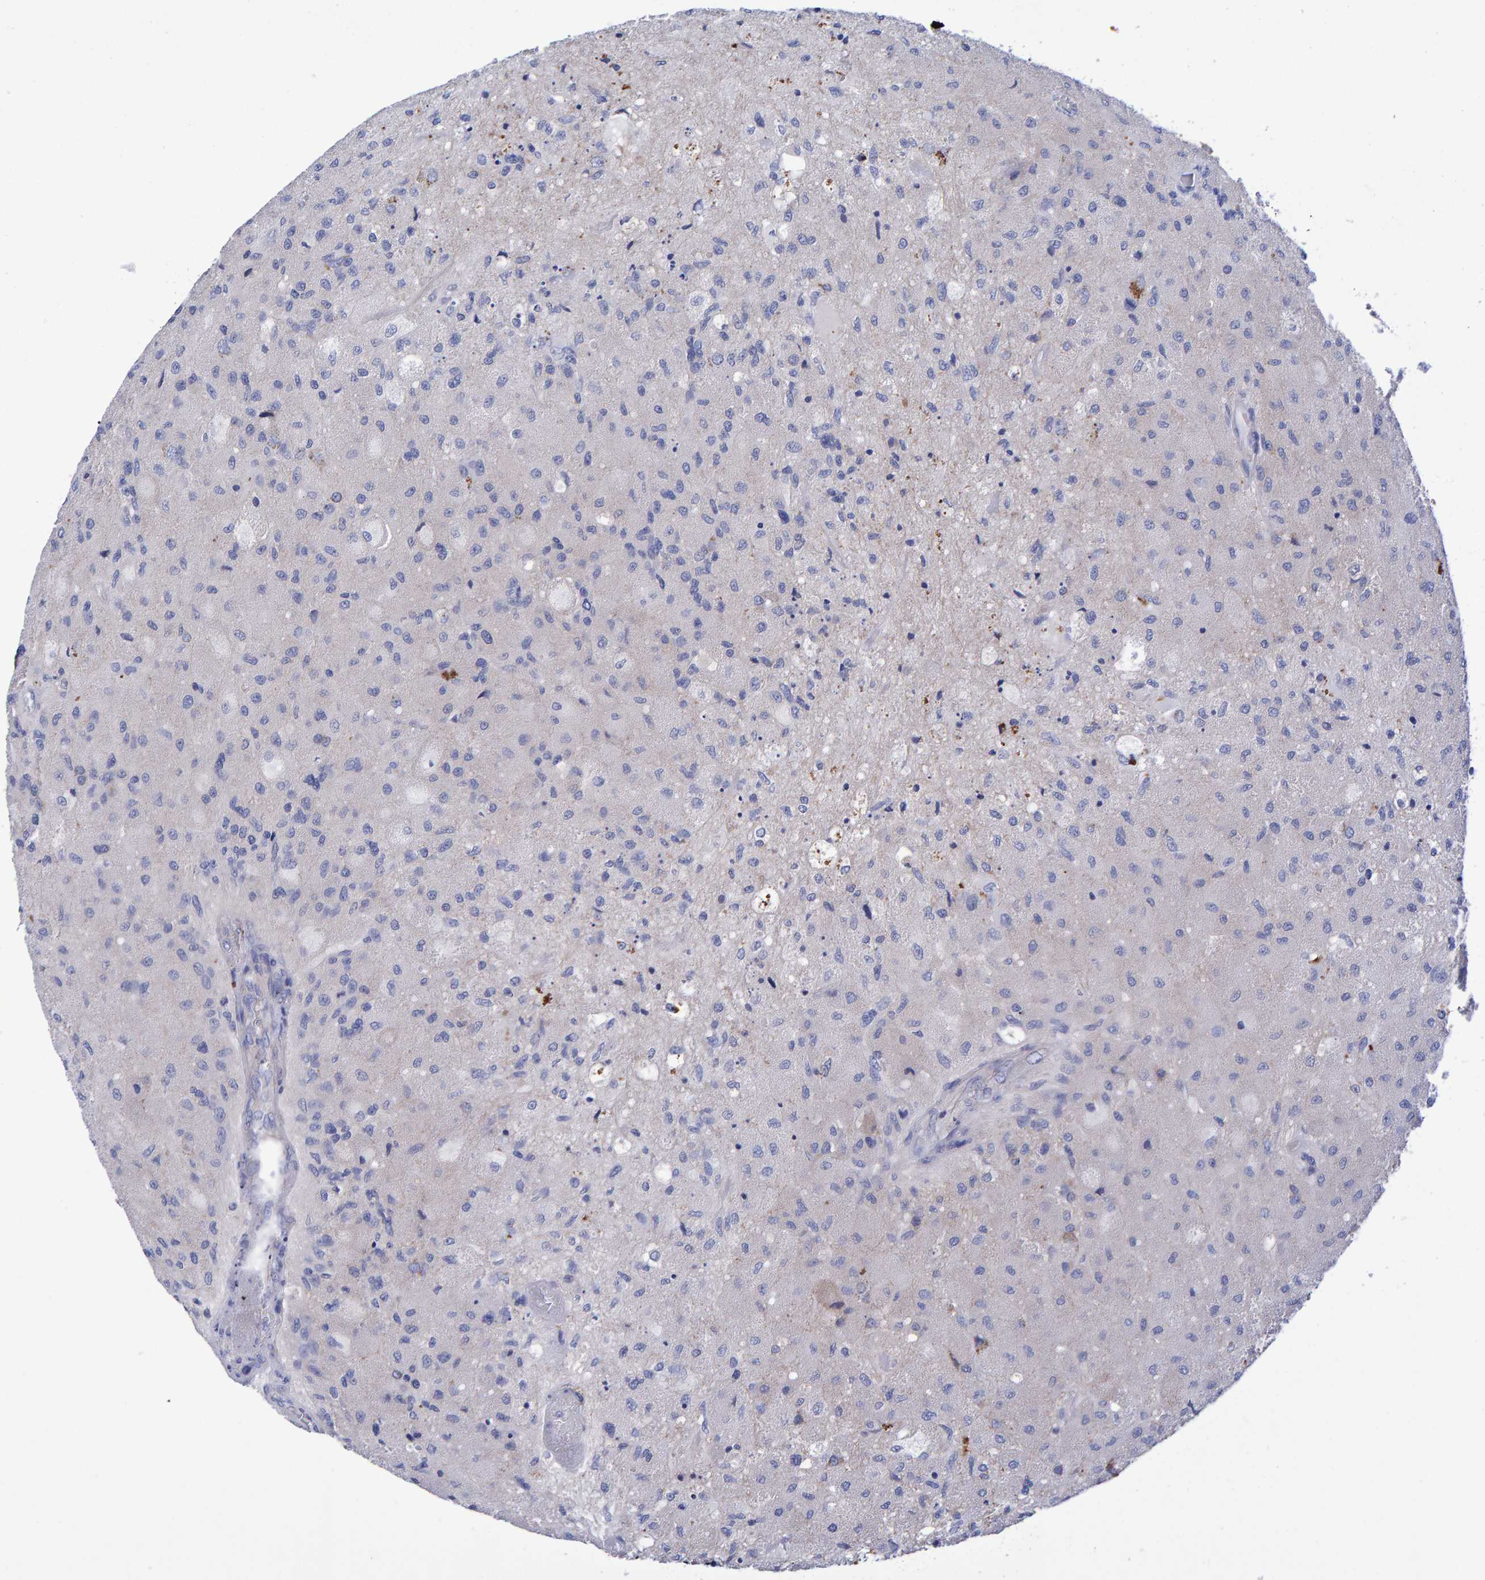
{"staining": {"intensity": "negative", "quantity": "none", "location": "none"}, "tissue": "glioma", "cell_type": "Tumor cells", "image_type": "cancer", "snomed": [{"axis": "morphology", "description": "Normal tissue, NOS"}, {"axis": "morphology", "description": "Glioma, malignant, High grade"}, {"axis": "topography", "description": "Cerebral cortex"}], "caption": "The image exhibits no staining of tumor cells in malignant glioma (high-grade). Brightfield microscopy of IHC stained with DAB (3,3'-diaminobenzidine) (brown) and hematoxylin (blue), captured at high magnification.", "gene": "EFR3A", "patient": {"sex": "male", "age": 77}}